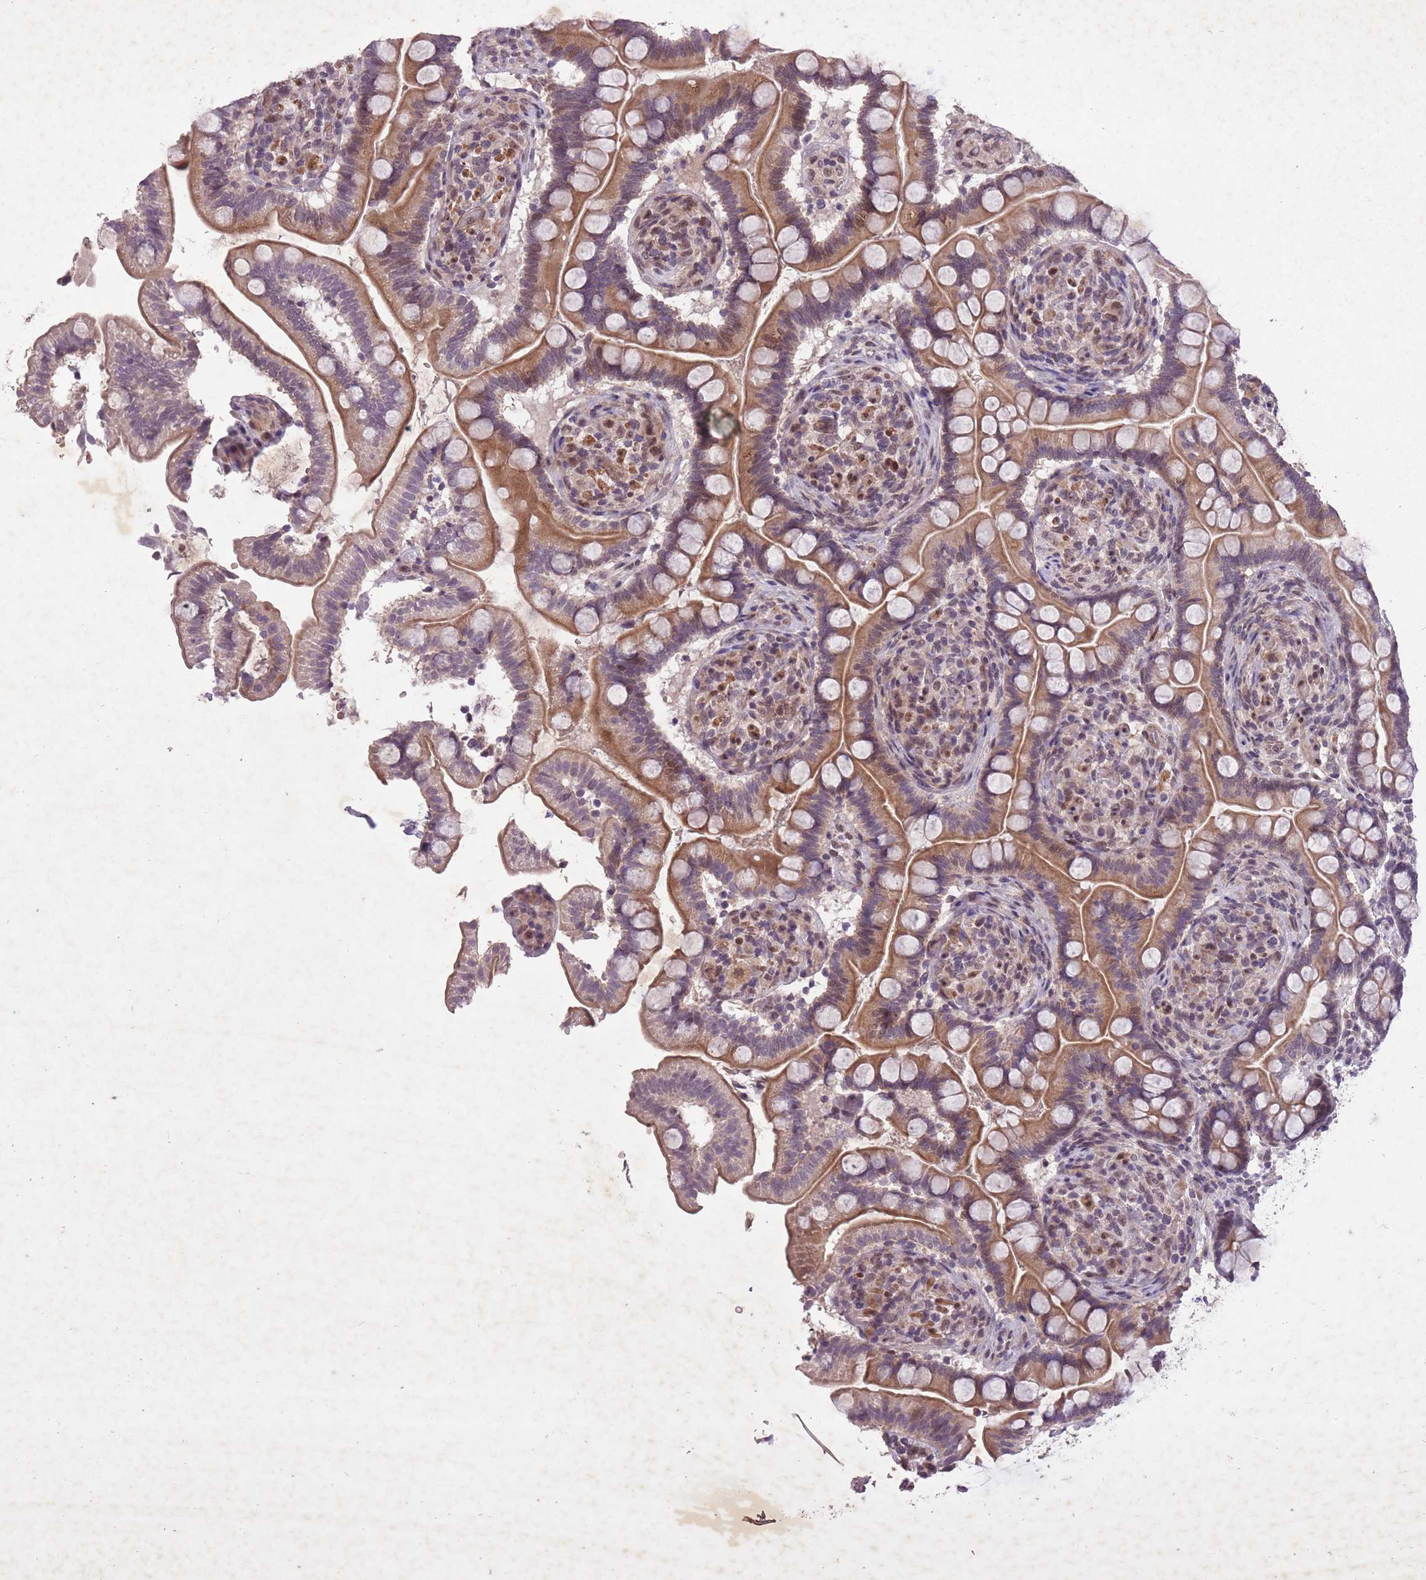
{"staining": {"intensity": "moderate", "quantity": ">75%", "location": "cytoplasmic/membranous"}, "tissue": "small intestine", "cell_type": "Glandular cells", "image_type": "normal", "snomed": [{"axis": "morphology", "description": "Normal tissue, NOS"}, {"axis": "topography", "description": "Small intestine"}], "caption": "Protein expression analysis of benign small intestine exhibits moderate cytoplasmic/membranous staining in about >75% of glandular cells.", "gene": "CBX6", "patient": {"sex": "female", "age": 64}}